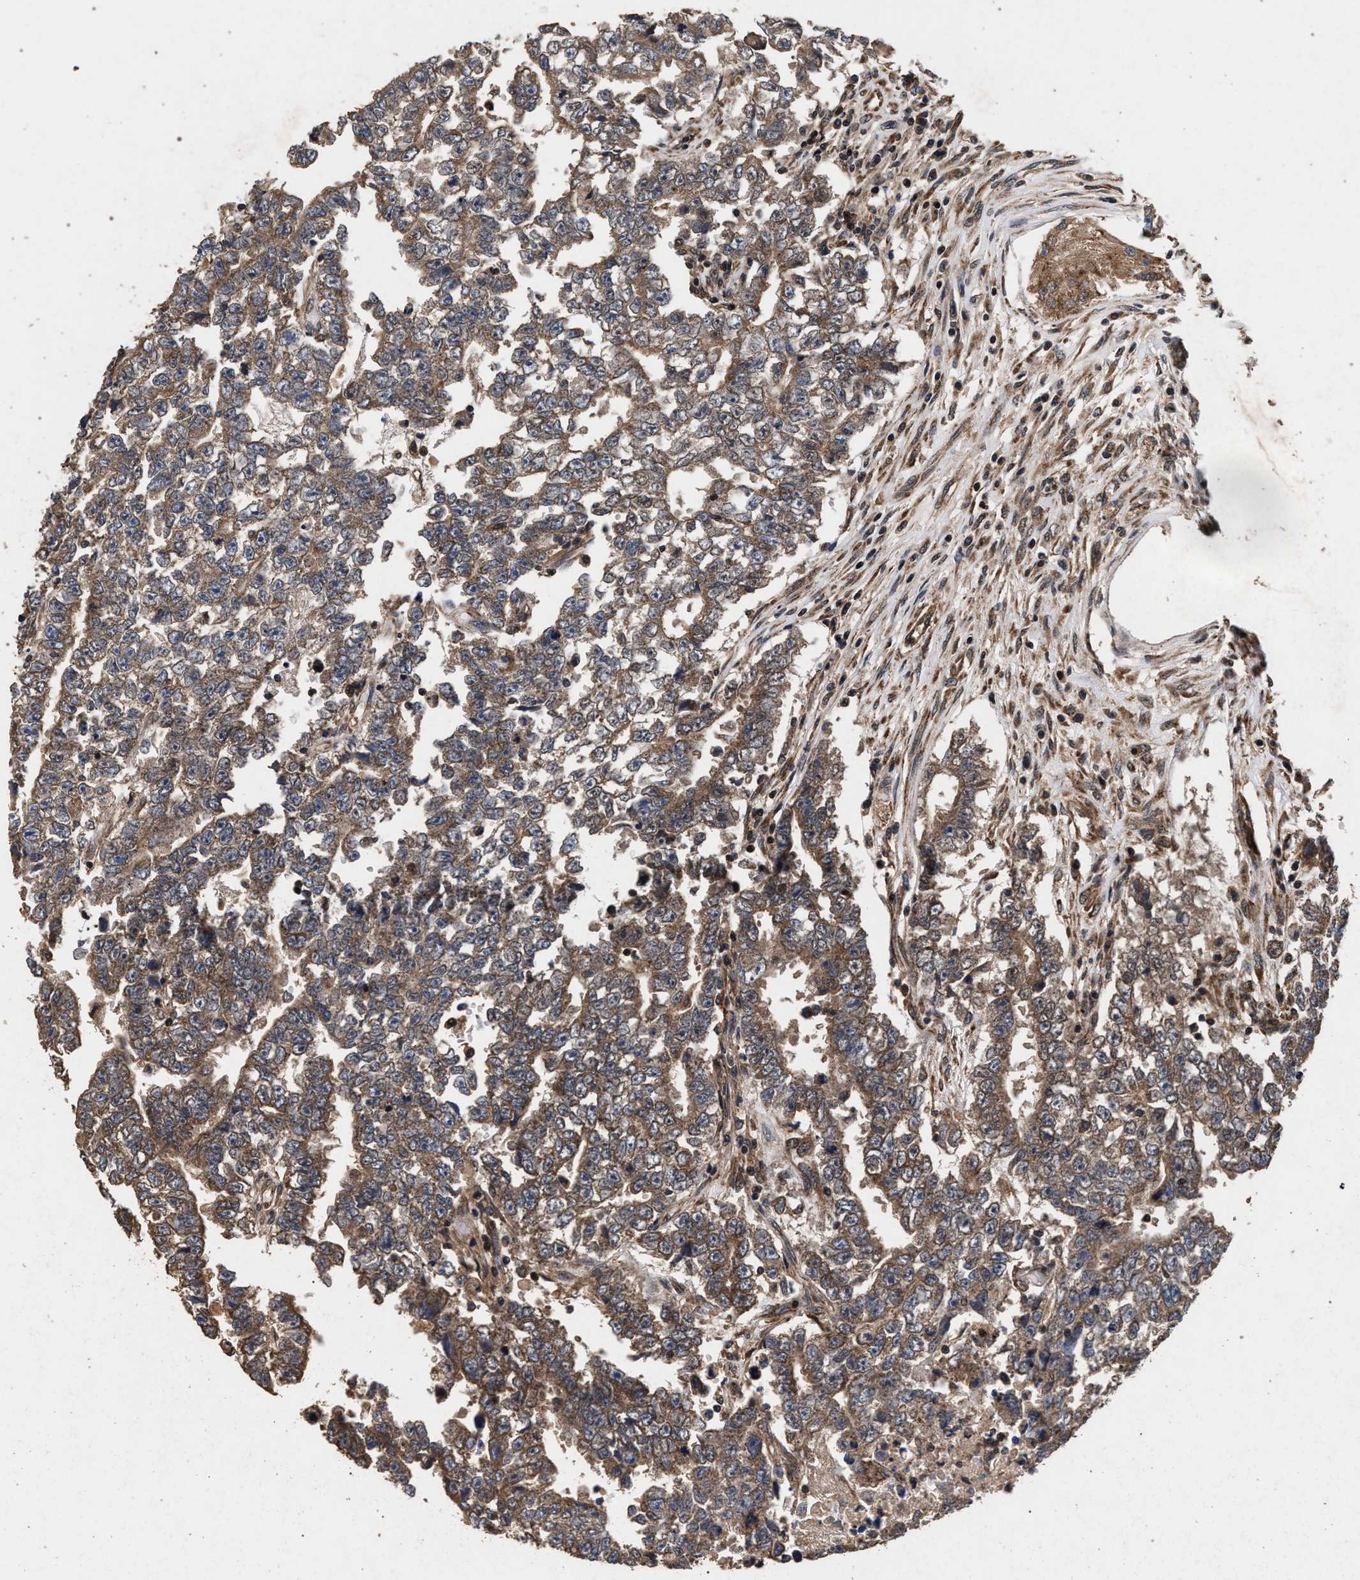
{"staining": {"intensity": "moderate", "quantity": ">75%", "location": "cytoplasmic/membranous,nuclear"}, "tissue": "testis cancer", "cell_type": "Tumor cells", "image_type": "cancer", "snomed": [{"axis": "morphology", "description": "Carcinoma, Embryonal, NOS"}, {"axis": "topography", "description": "Testis"}], "caption": "Testis cancer (embryonal carcinoma) stained with DAB (3,3'-diaminobenzidine) immunohistochemistry (IHC) displays medium levels of moderate cytoplasmic/membranous and nuclear staining in about >75% of tumor cells.", "gene": "ACOX1", "patient": {"sex": "male", "age": 25}}